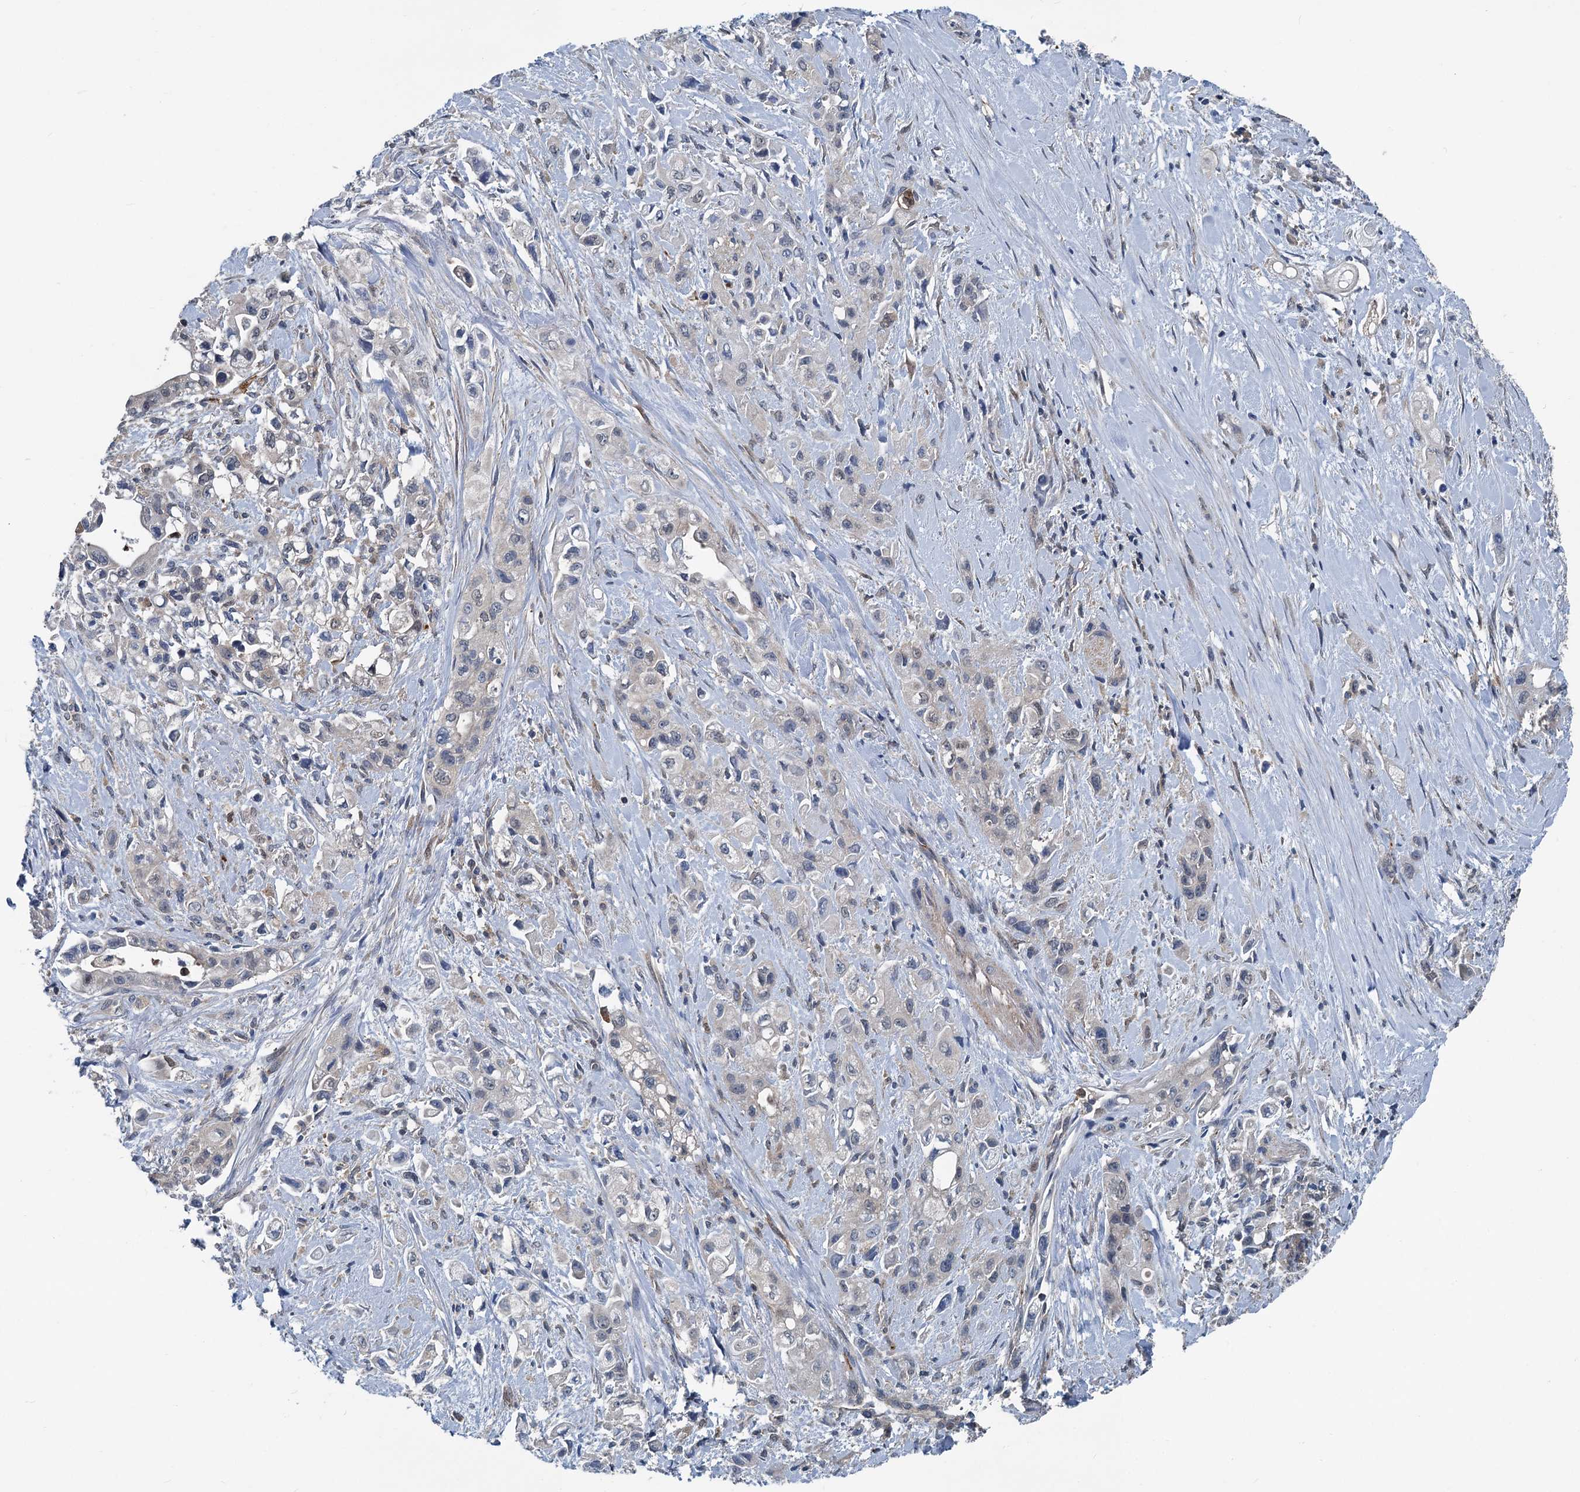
{"staining": {"intensity": "negative", "quantity": "none", "location": "none"}, "tissue": "pancreatic cancer", "cell_type": "Tumor cells", "image_type": "cancer", "snomed": [{"axis": "morphology", "description": "Adenocarcinoma, NOS"}, {"axis": "topography", "description": "Pancreas"}], "caption": "Immunohistochemistry of human pancreatic cancer exhibits no expression in tumor cells.", "gene": "GCLM", "patient": {"sex": "female", "age": 66}}